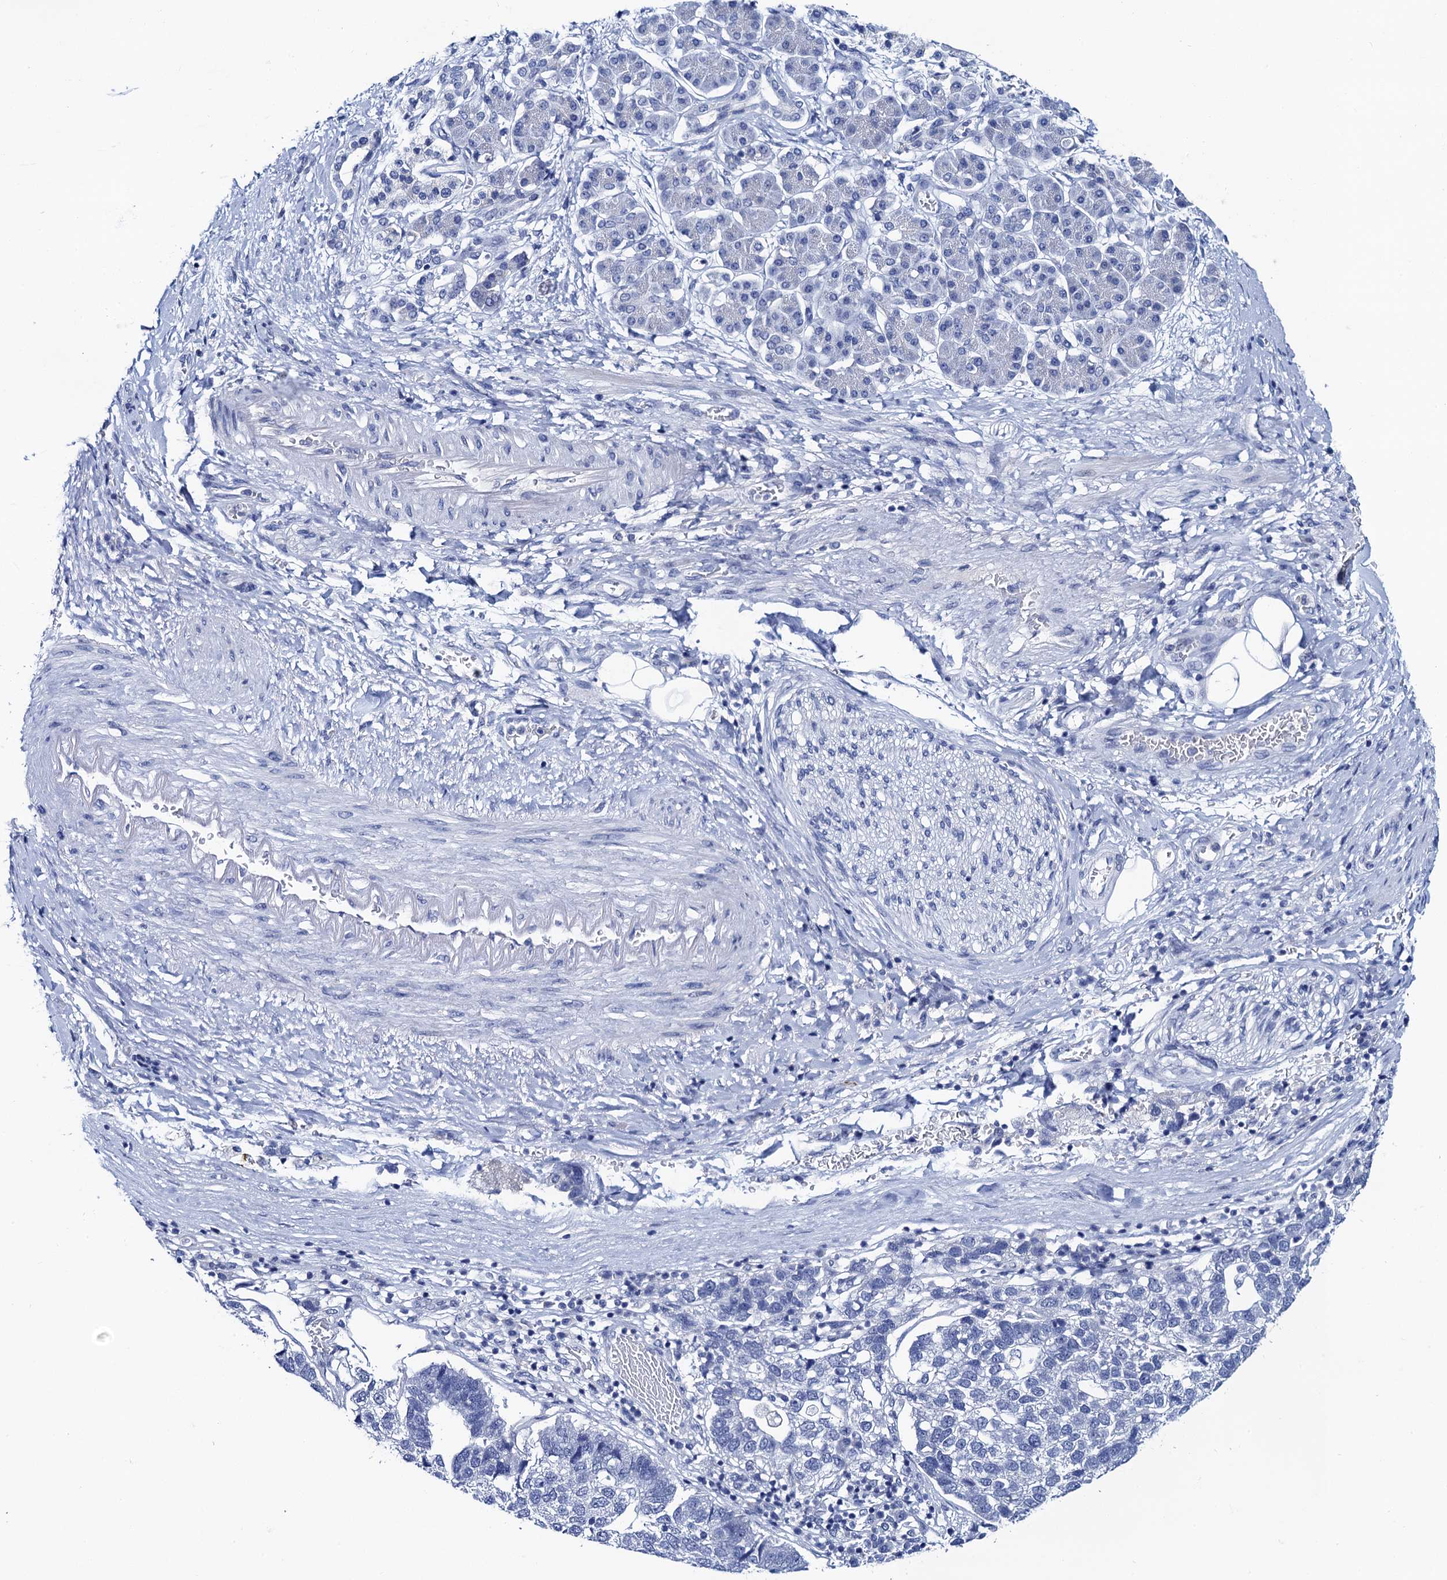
{"staining": {"intensity": "negative", "quantity": "none", "location": "none"}, "tissue": "pancreatic cancer", "cell_type": "Tumor cells", "image_type": "cancer", "snomed": [{"axis": "morphology", "description": "Adenocarcinoma, NOS"}, {"axis": "topography", "description": "Pancreas"}], "caption": "The histopathology image demonstrates no significant staining in tumor cells of pancreatic cancer. (Stains: DAB (3,3'-diaminobenzidine) IHC with hematoxylin counter stain, Microscopy: brightfield microscopy at high magnification).", "gene": "LYPD3", "patient": {"sex": "female", "age": 61}}